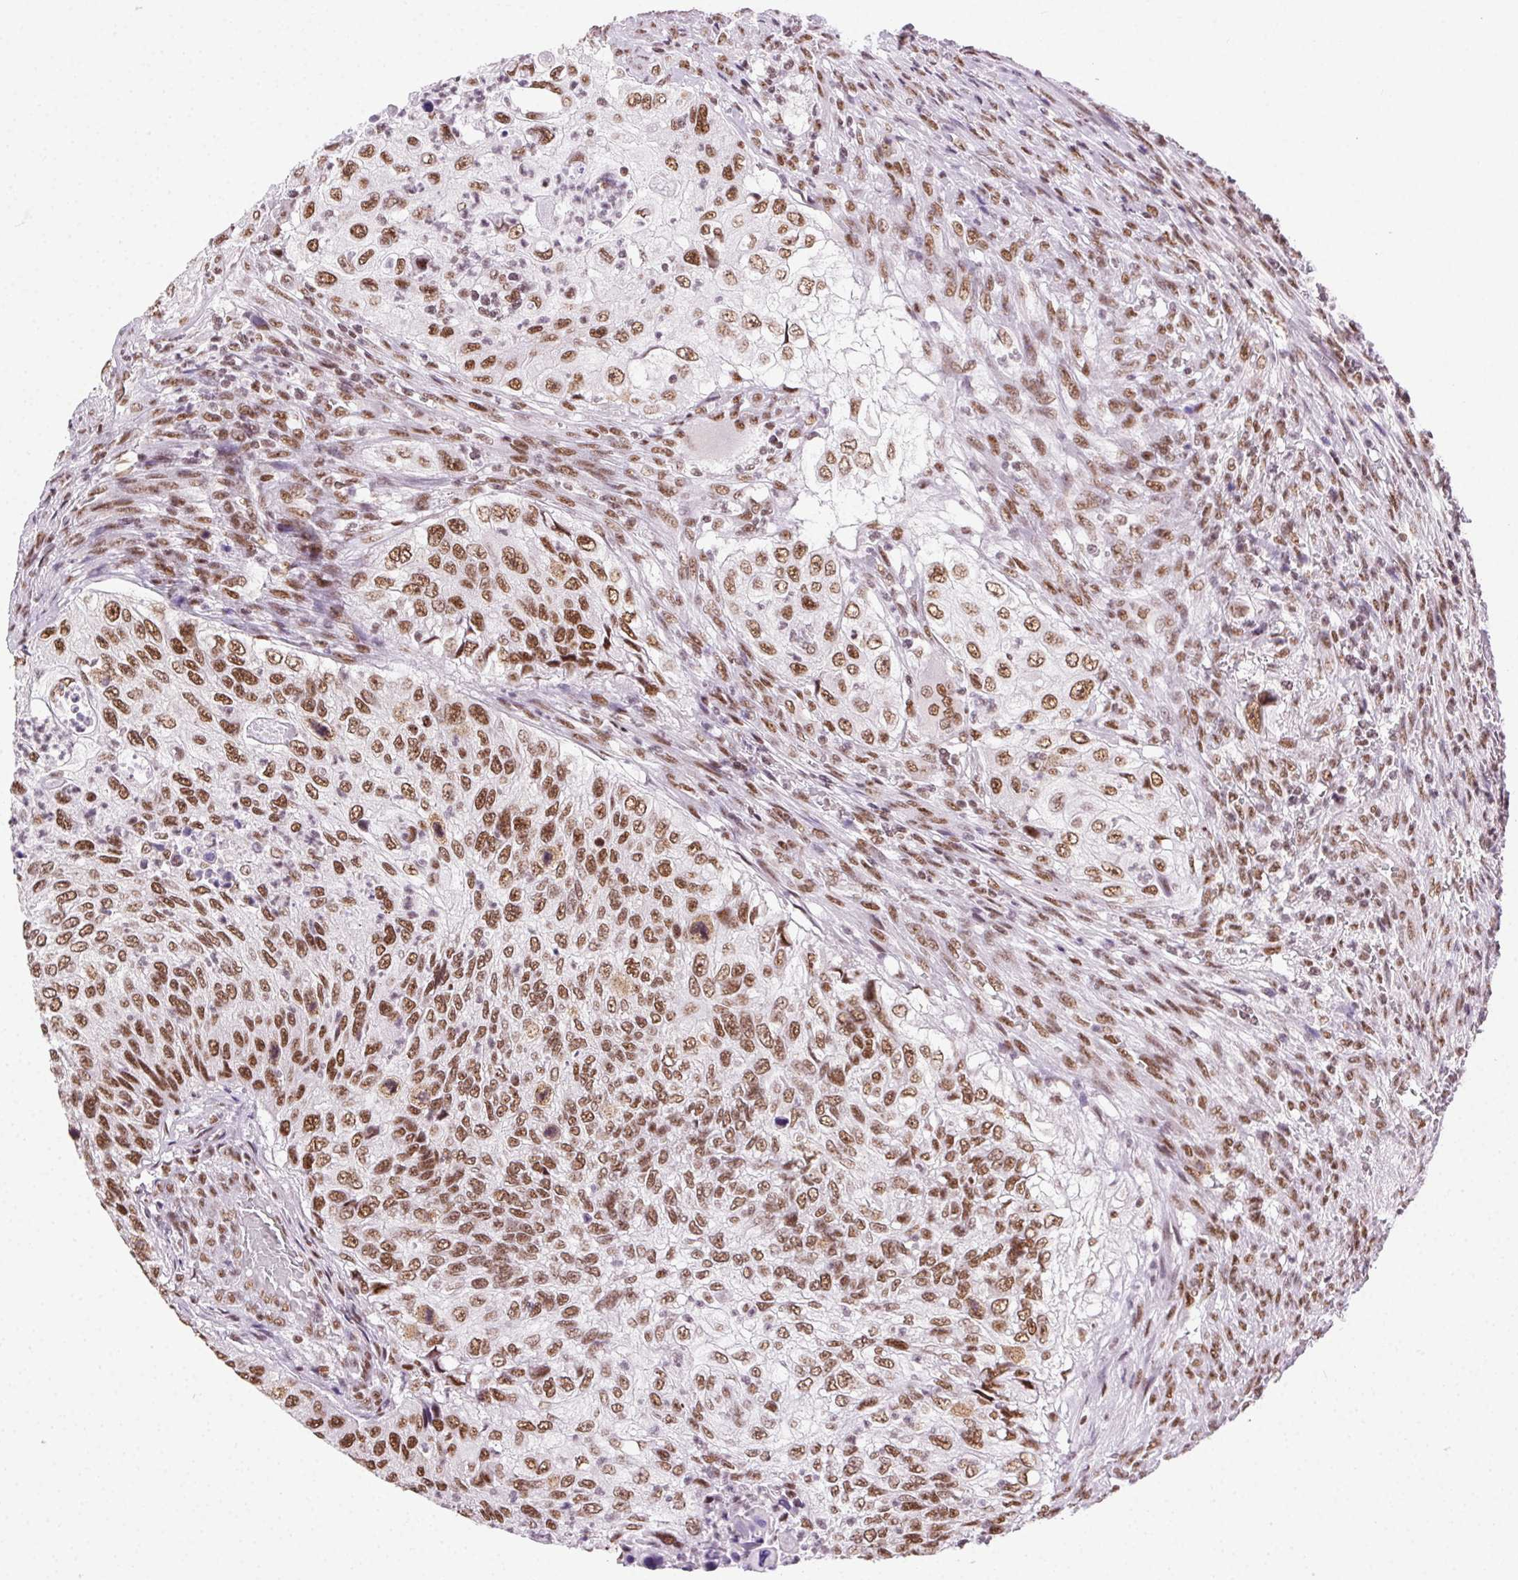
{"staining": {"intensity": "strong", "quantity": ">75%", "location": "nuclear"}, "tissue": "urothelial cancer", "cell_type": "Tumor cells", "image_type": "cancer", "snomed": [{"axis": "morphology", "description": "Urothelial carcinoma, High grade"}, {"axis": "topography", "description": "Urinary bladder"}], "caption": "A high amount of strong nuclear expression is present in approximately >75% of tumor cells in urothelial cancer tissue.", "gene": "TRA2B", "patient": {"sex": "female", "age": 60}}